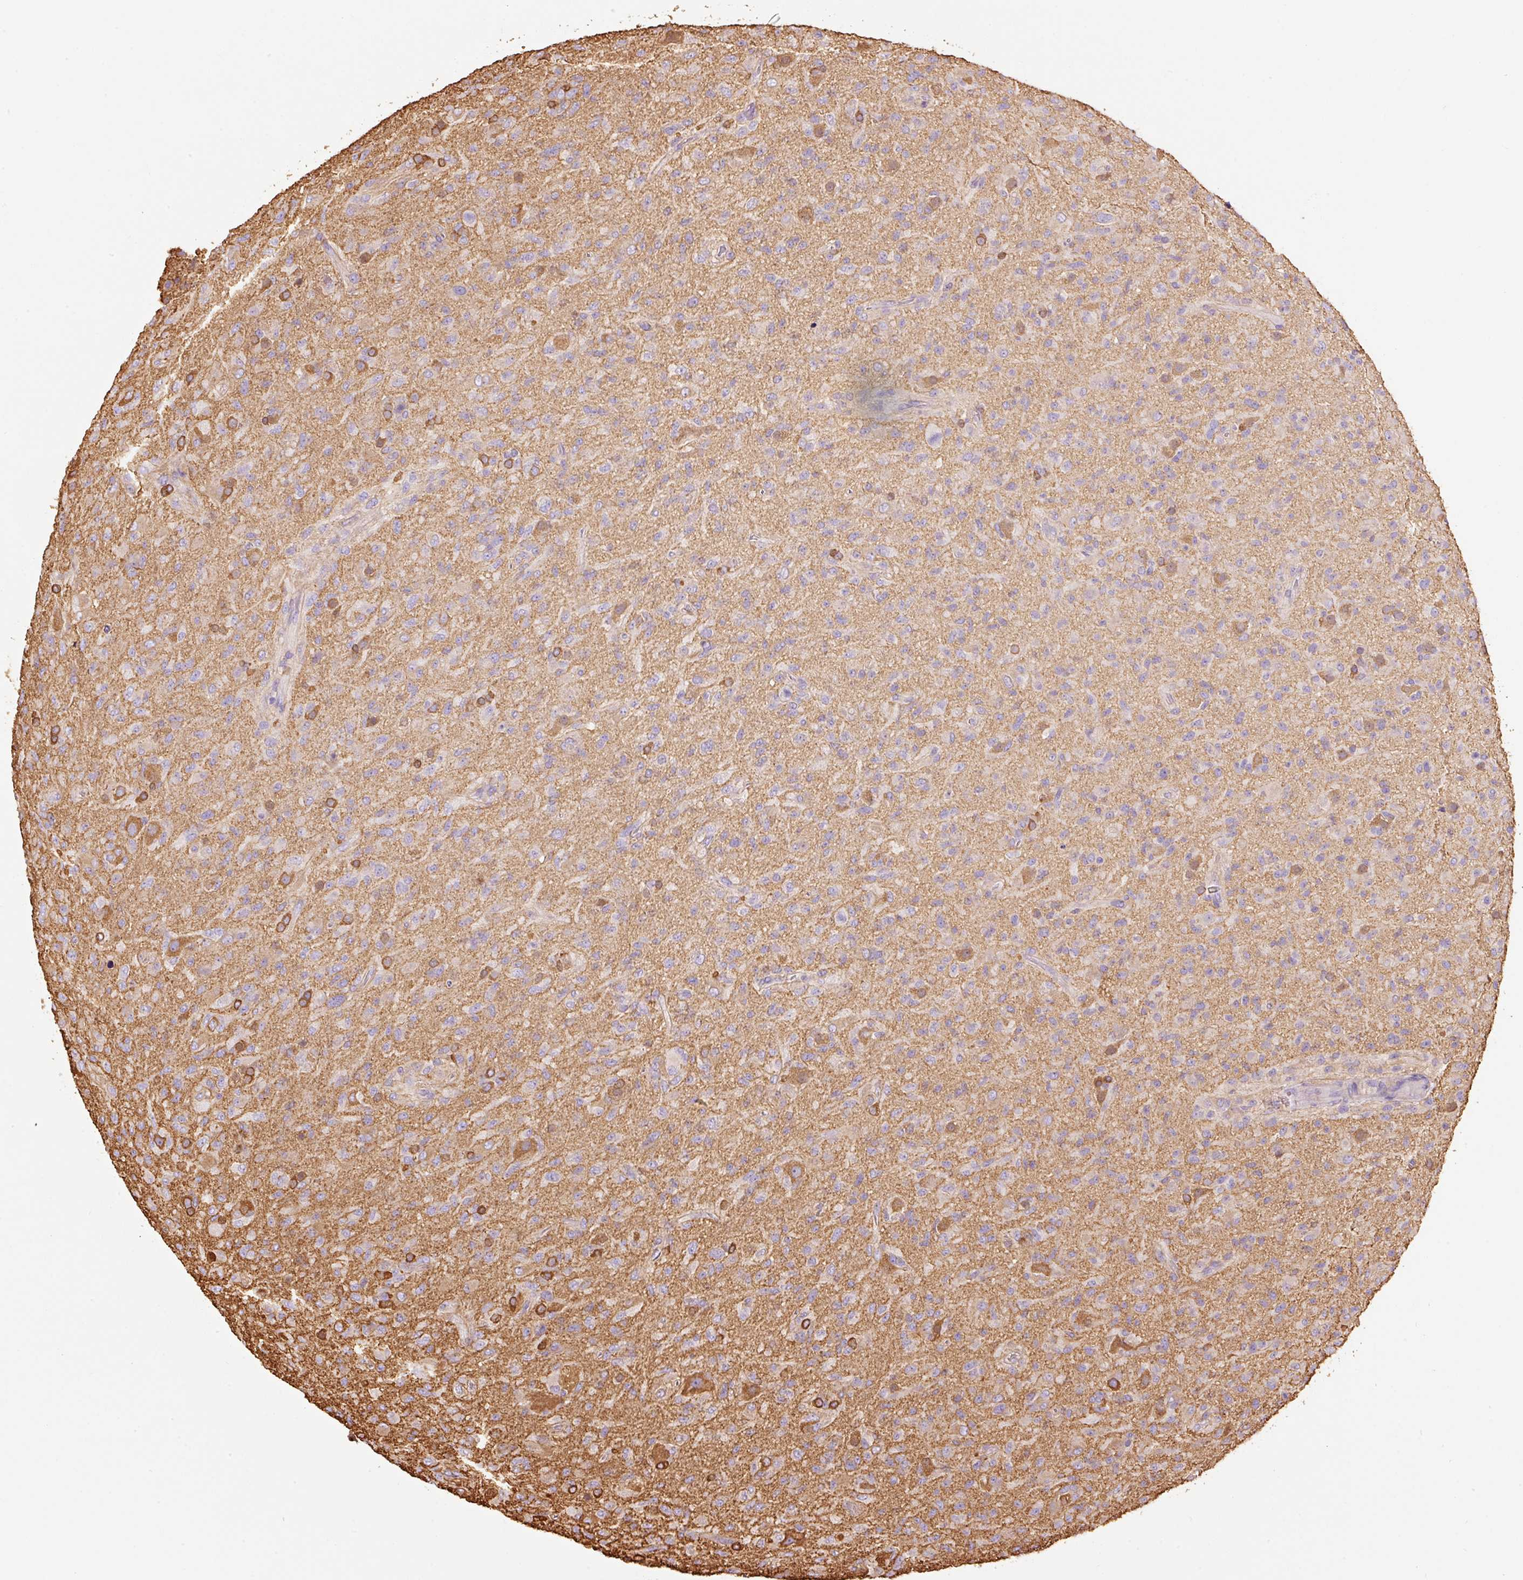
{"staining": {"intensity": "moderate", "quantity": "<25%", "location": "cytoplasmic/membranous"}, "tissue": "glioma", "cell_type": "Tumor cells", "image_type": "cancer", "snomed": [{"axis": "morphology", "description": "Glioma, malignant, Low grade"}, {"axis": "topography", "description": "Brain"}], "caption": "An immunohistochemistry (IHC) image of tumor tissue is shown. Protein staining in brown highlights moderate cytoplasmic/membranous positivity in glioma within tumor cells.", "gene": "IL10RB", "patient": {"sex": "male", "age": 65}}